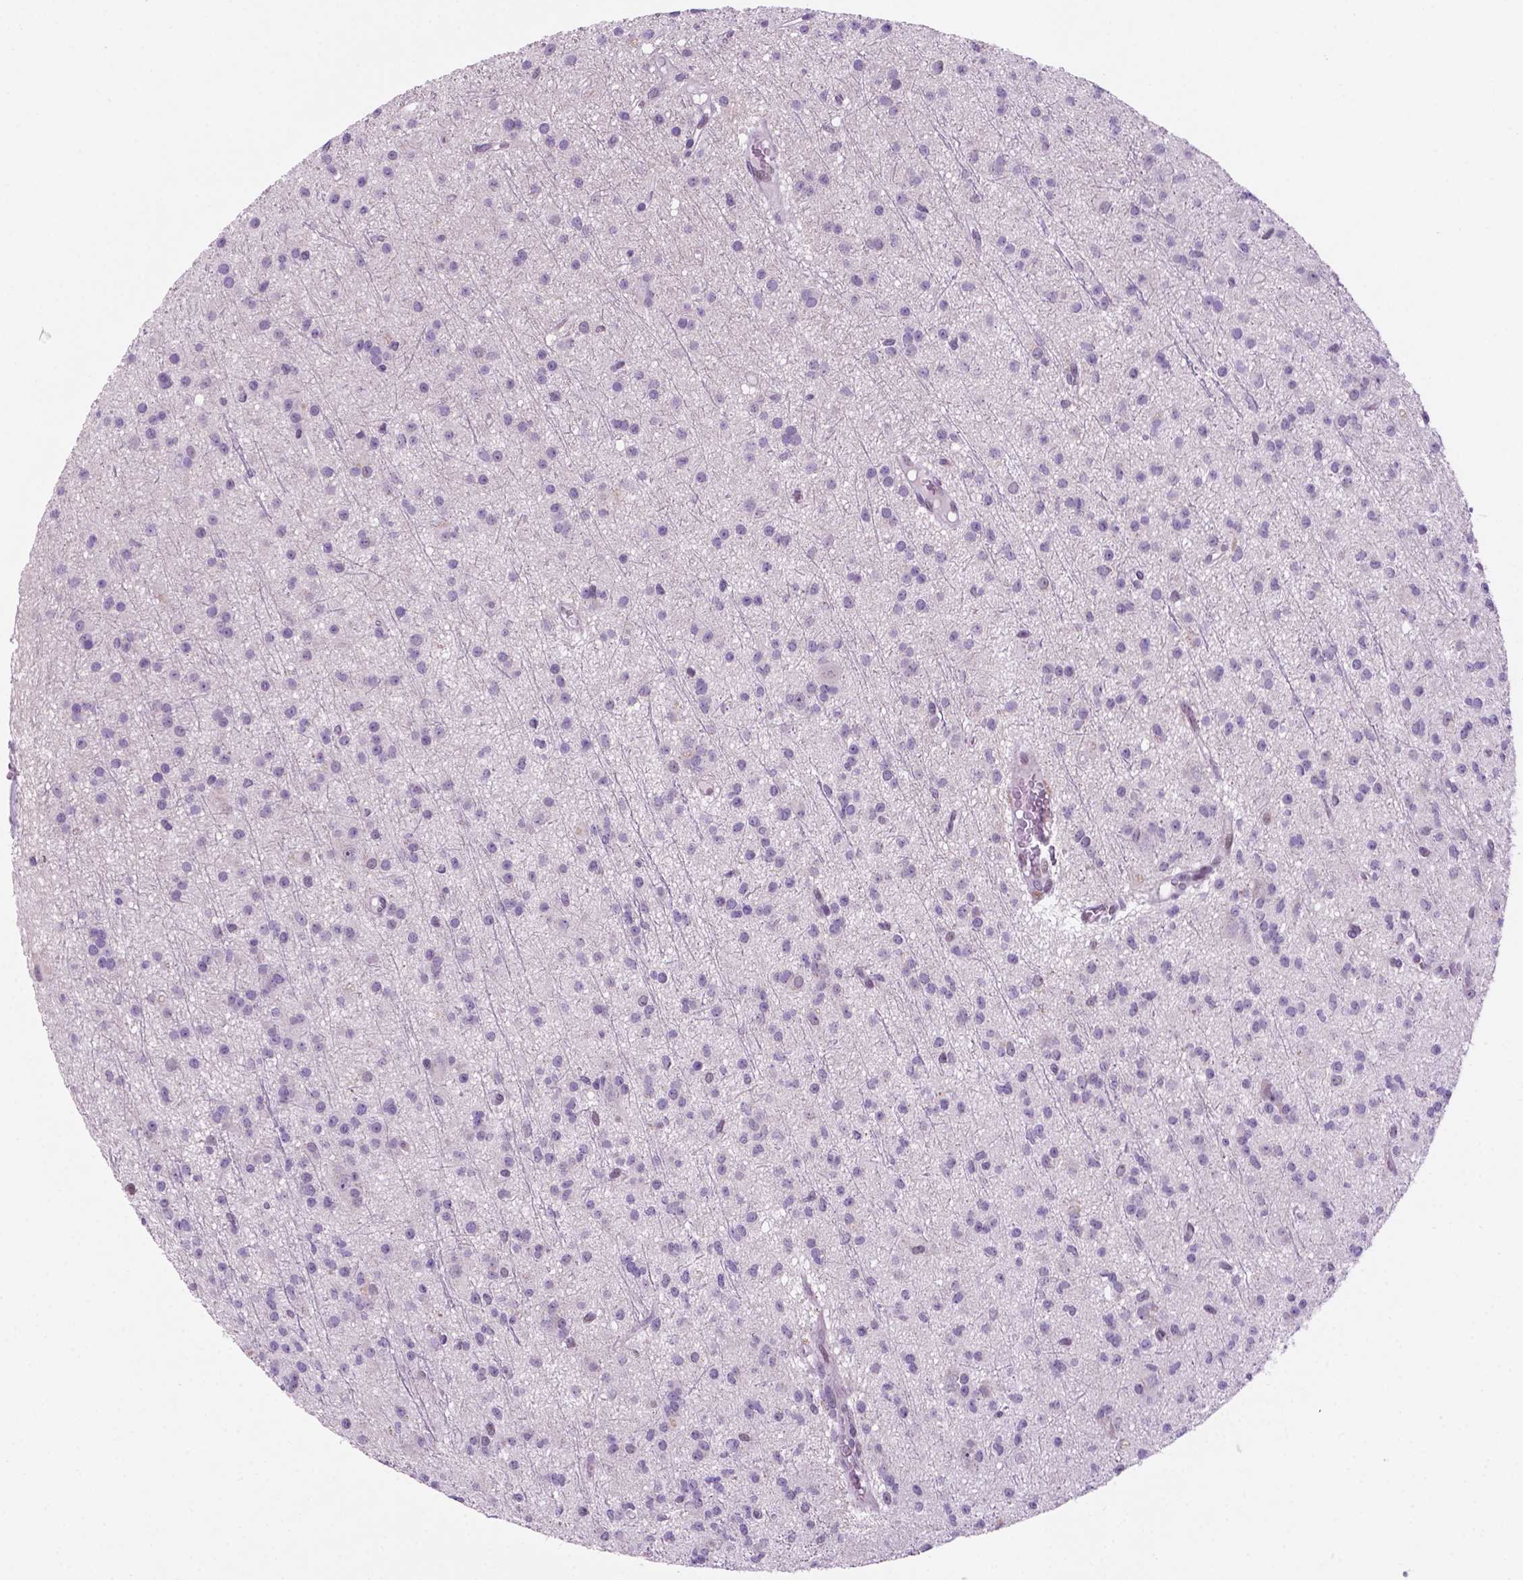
{"staining": {"intensity": "negative", "quantity": "none", "location": "none"}, "tissue": "glioma", "cell_type": "Tumor cells", "image_type": "cancer", "snomed": [{"axis": "morphology", "description": "Glioma, malignant, Low grade"}, {"axis": "topography", "description": "Brain"}], "caption": "High power microscopy micrograph of an IHC photomicrograph of malignant glioma (low-grade), revealing no significant expression in tumor cells.", "gene": "C18orf21", "patient": {"sex": "male", "age": 27}}